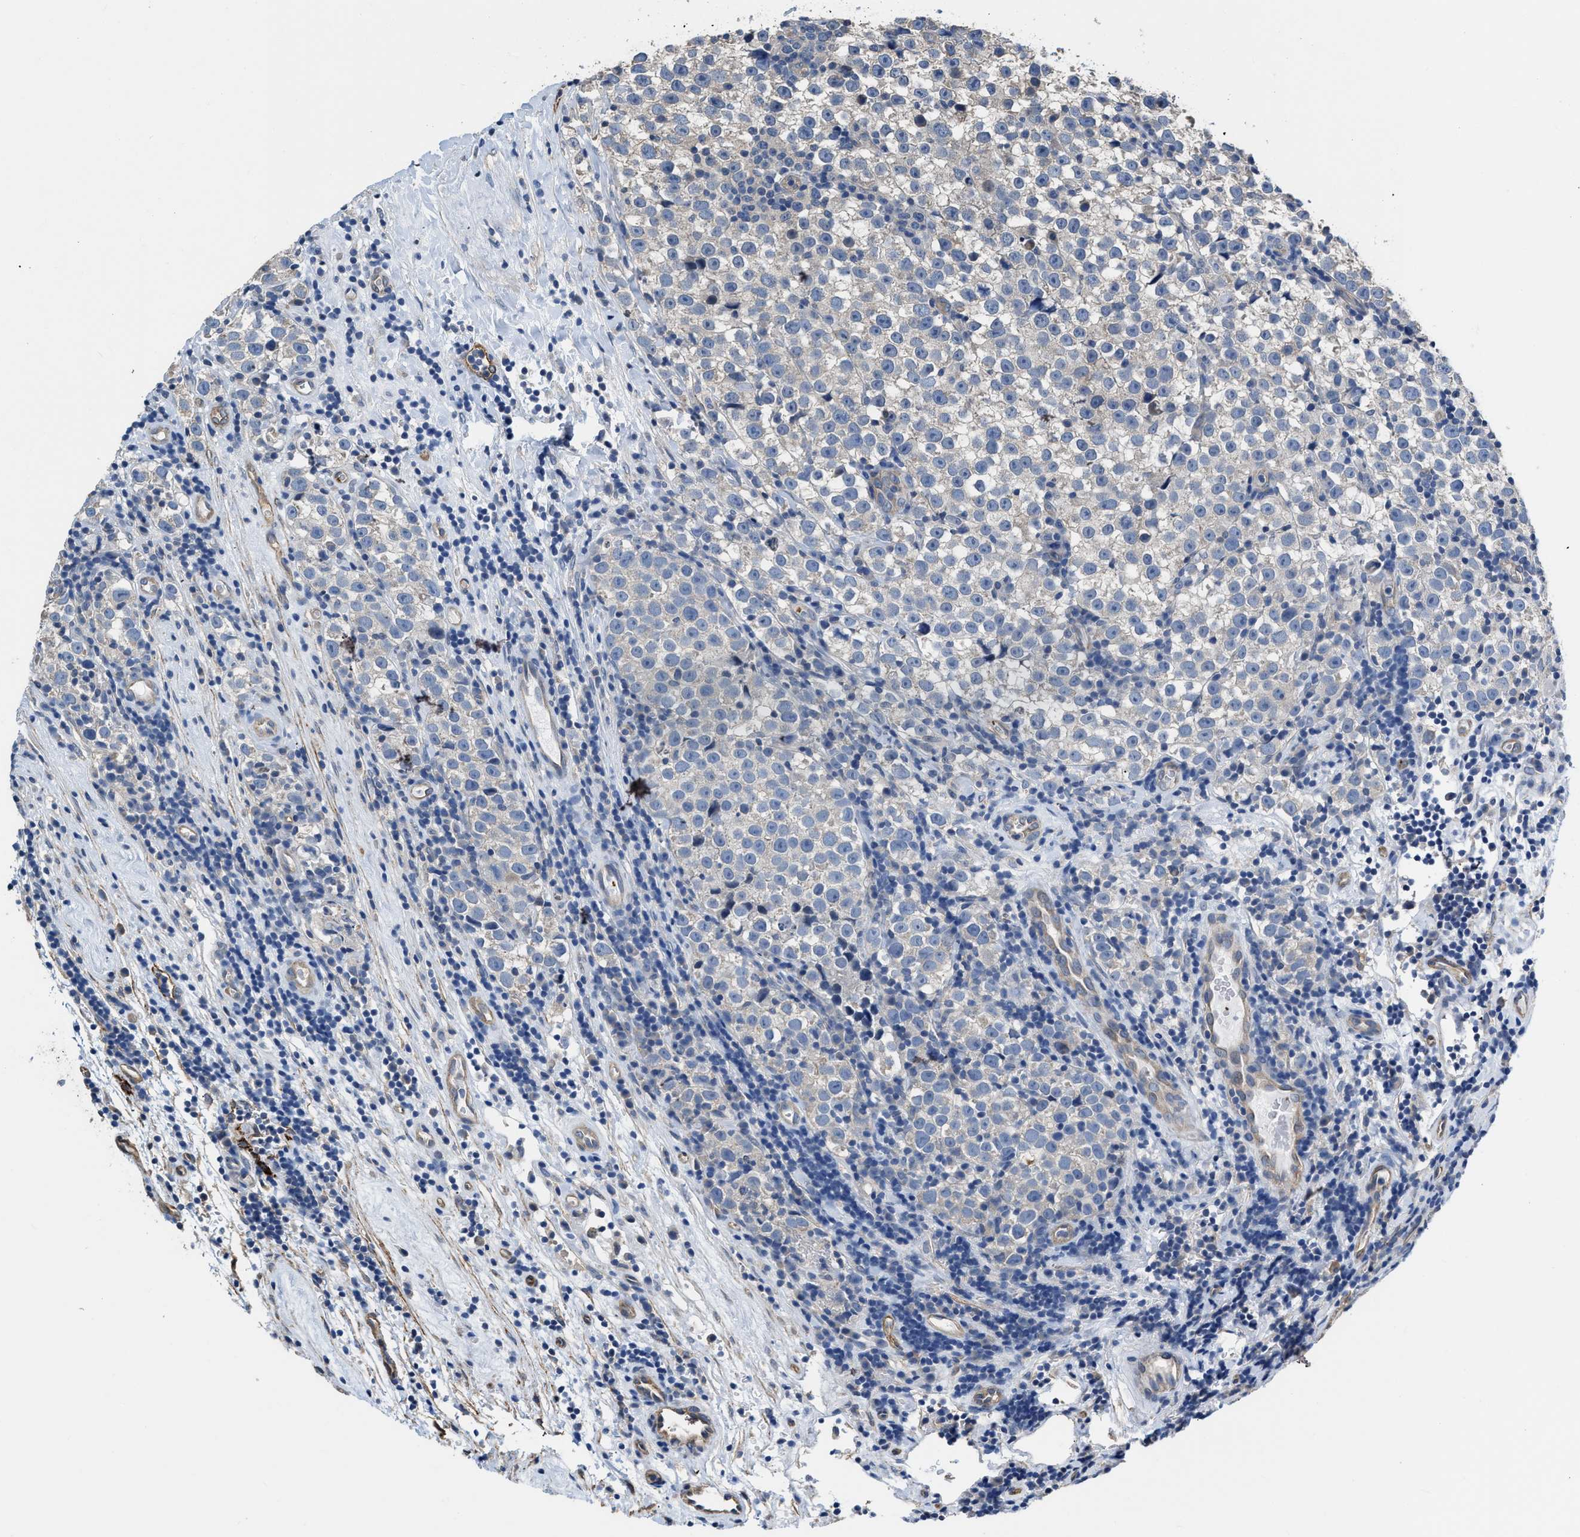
{"staining": {"intensity": "negative", "quantity": "none", "location": "none"}, "tissue": "testis cancer", "cell_type": "Tumor cells", "image_type": "cancer", "snomed": [{"axis": "morphology", "description": "Normal tissue, NOS"}, {"axis": "morphology", "description": "Seminoma, NOS"}, {"axis": "topography", "description": "Testis"}], "caption": "High power microscopy histopathology image of an immunohistochemistry (IHC) image of seminoma (testis), revealing no significant expression in tumor cells.", "gene": "C22orf42", "patient": {"sex": "male", "age": 43}}